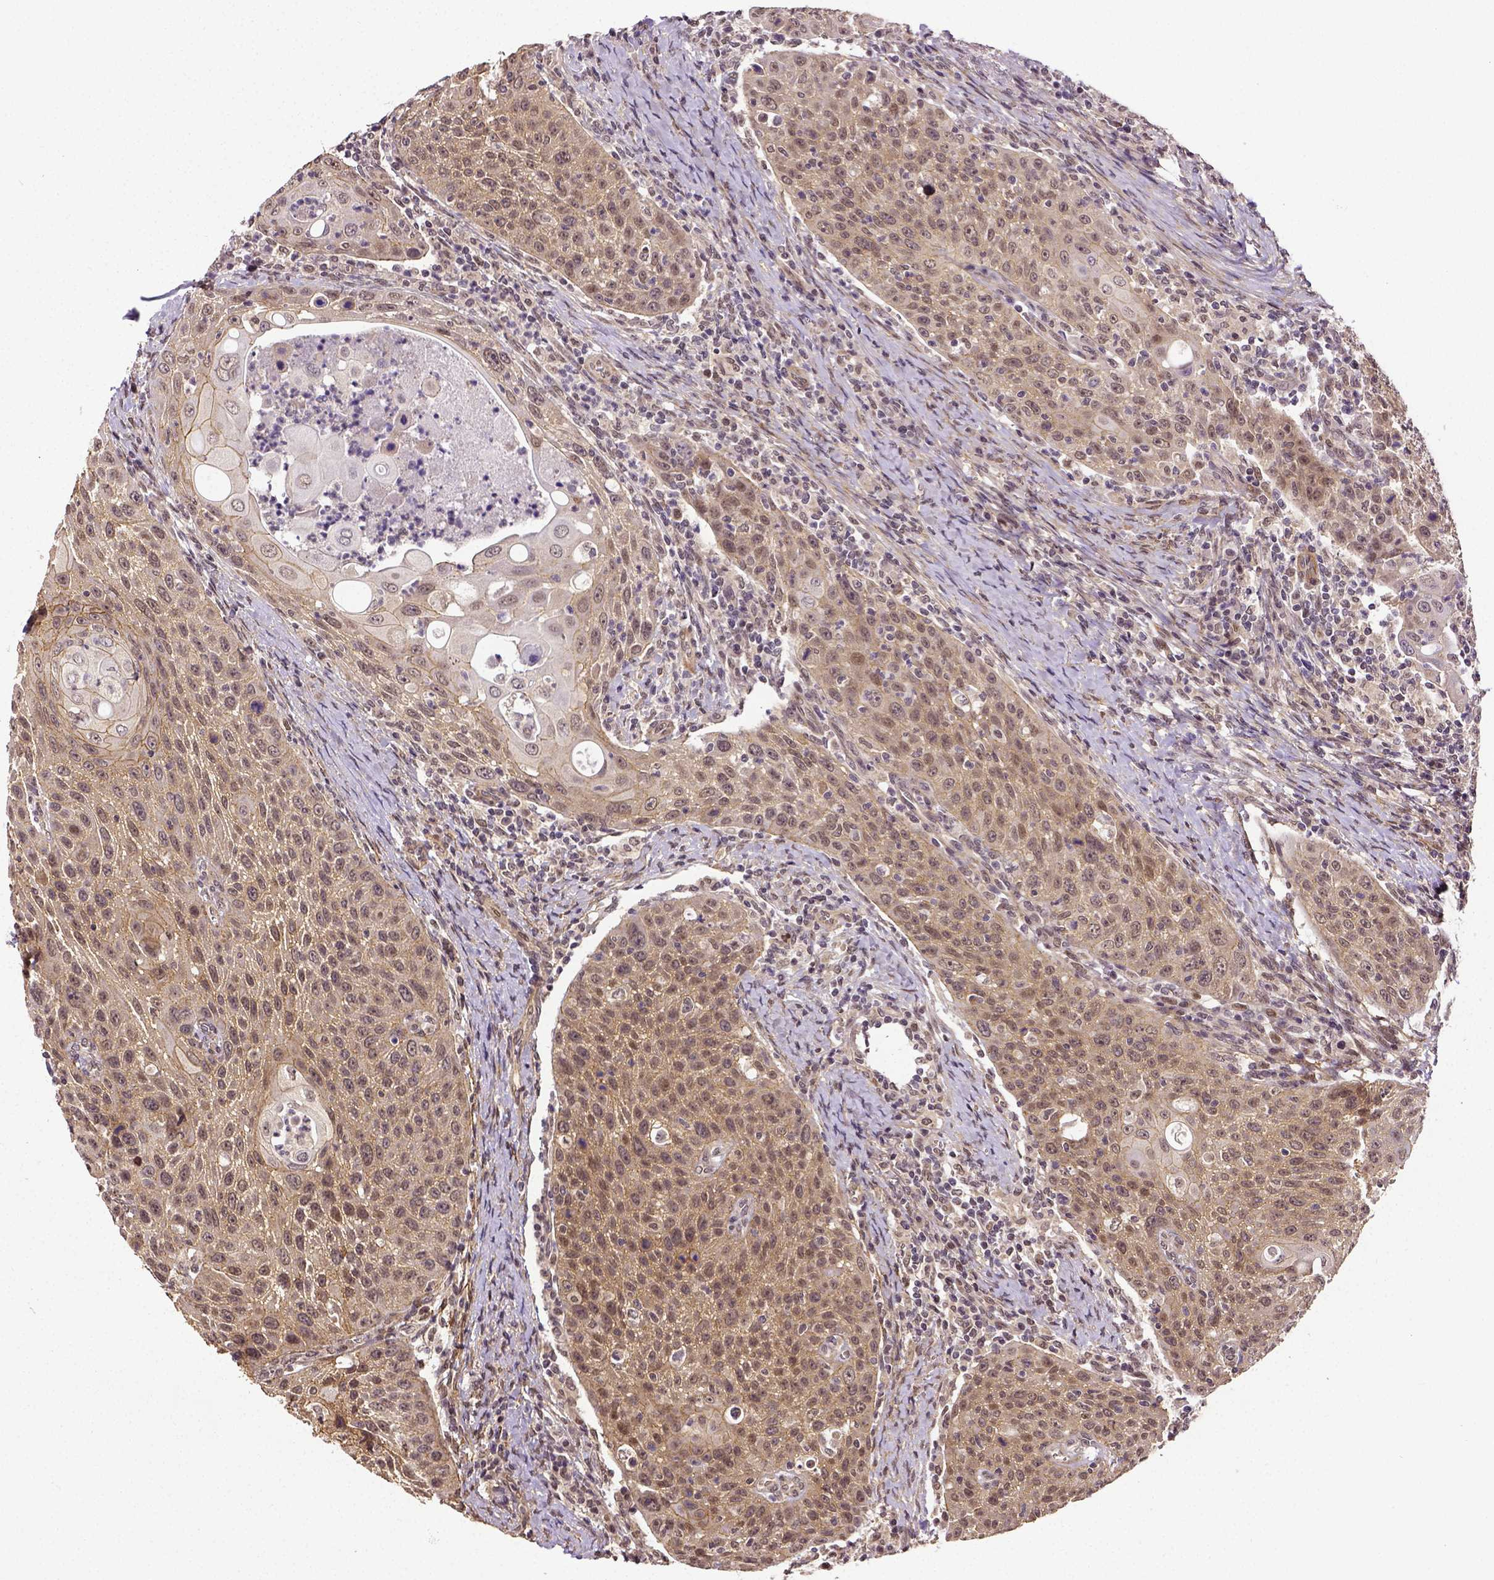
{"staining": {"intensity": "weak", "quantity": ">75%", "location": "cytoplasmic/membranous"}, "tissue": "head and neck cancer", "cell_type": "Tumor cells", "image_type": "cancer", "snomed": [{"axis": "morphology", "description": "Squamous cell carcinoma, NOS"}, {"axis": "topography", "description": "Head-Neck"}], "caption": "Head and neck cancer stained for a protein displays weak cytoplasmic/membranous positivity in tumor cells.", "gene": "DICER1", "patient": {"sex": "male", "age": 69}}